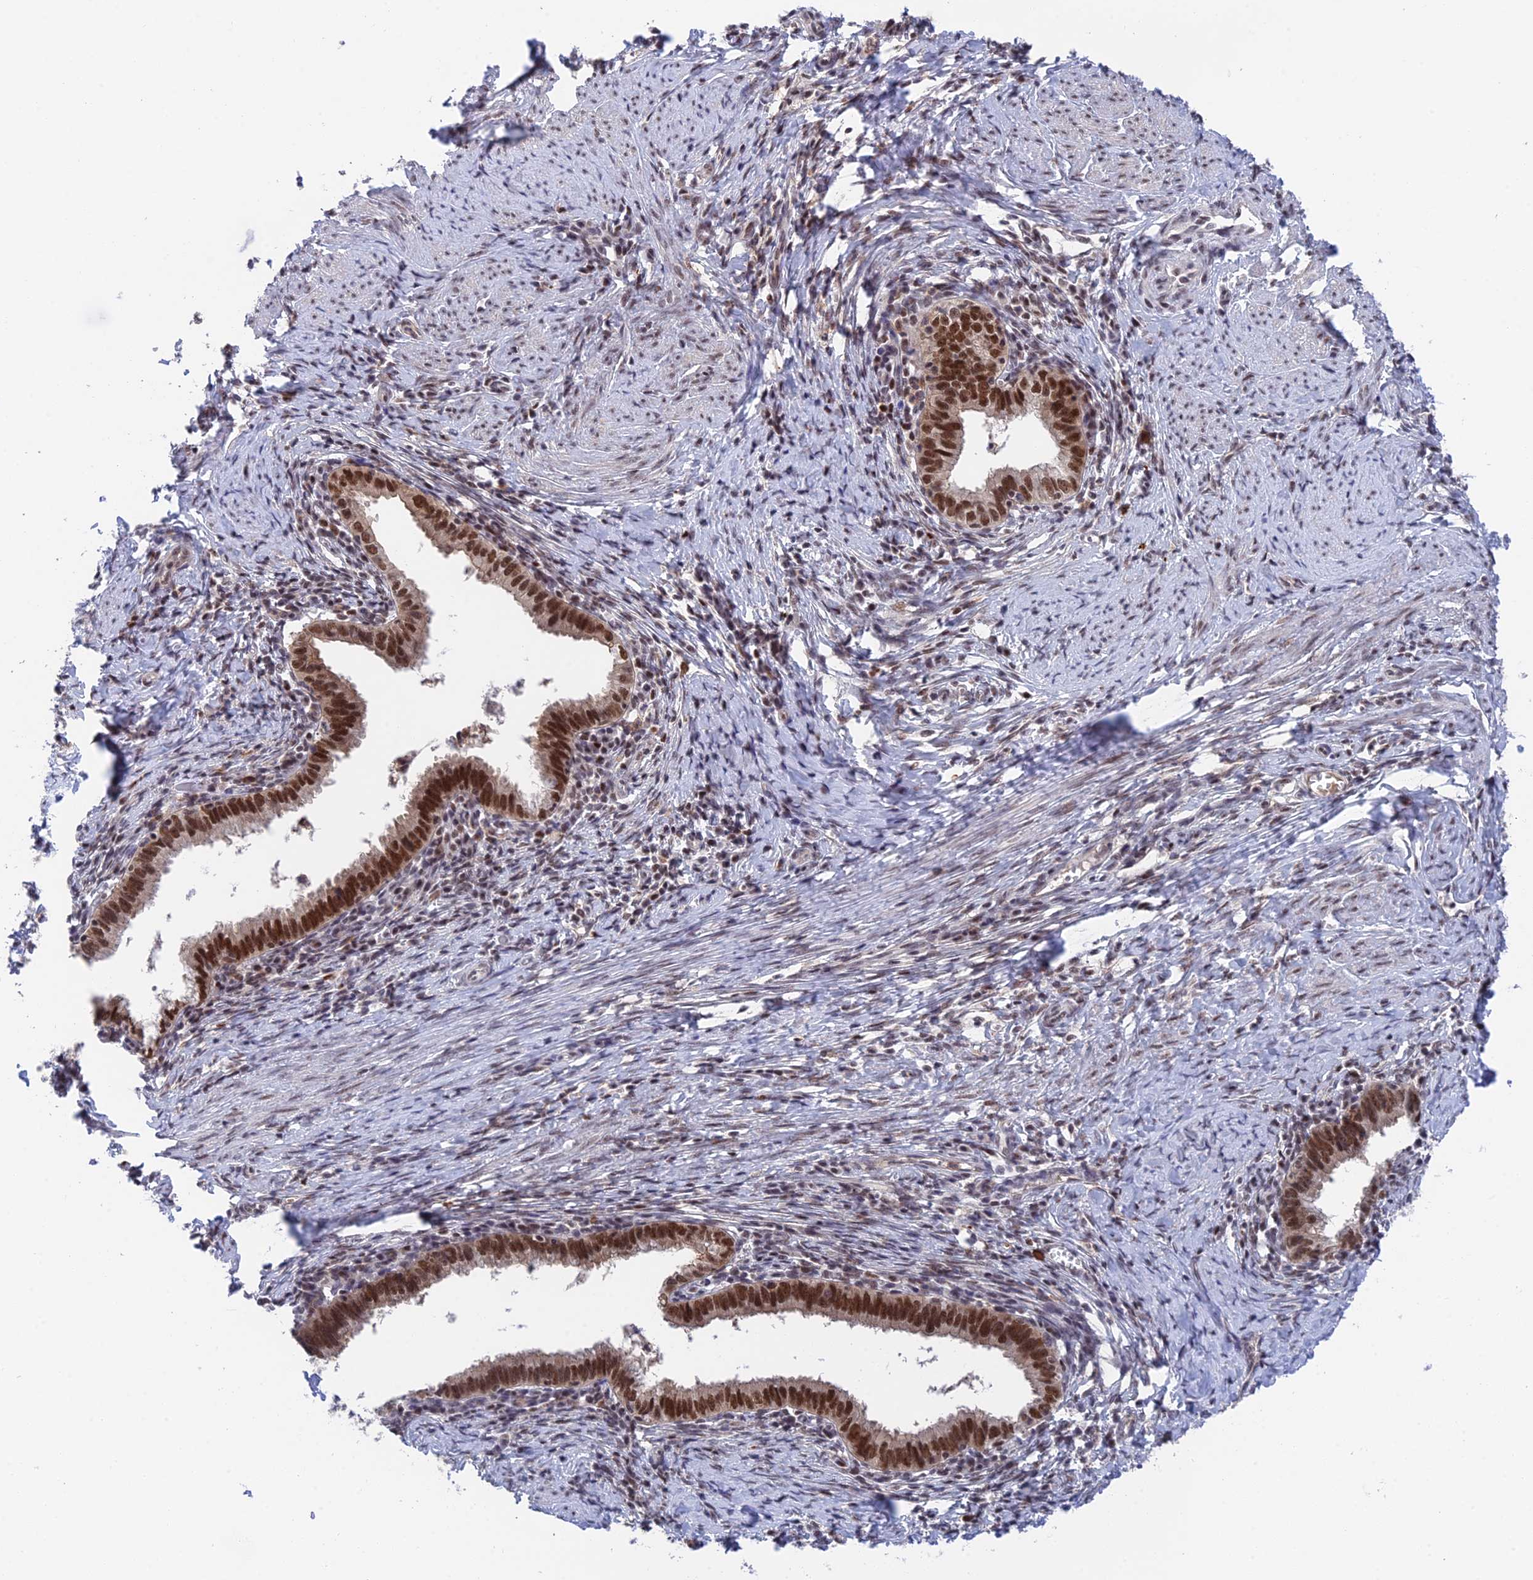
{"staining": {"intensity": "moderate", "quantity": ">75%", "location": "nuclear"}, "tissue": "cervical cancer", "cell_type": "Tumor cells", "image_type": "cancer", "snomed": [{"axis": "morphology", "description": "Adenocarcinoma, NOS"}, {"axis": "topography", "description": "Cervix"}], "caption": "Immunohistochemical staining of cervical adenocarcinoma reveals moderate nuclear protein staining in about >75% of tumor cells.", "gene": "TCEA1", "patient": {"sex": "female", "age": 36}}